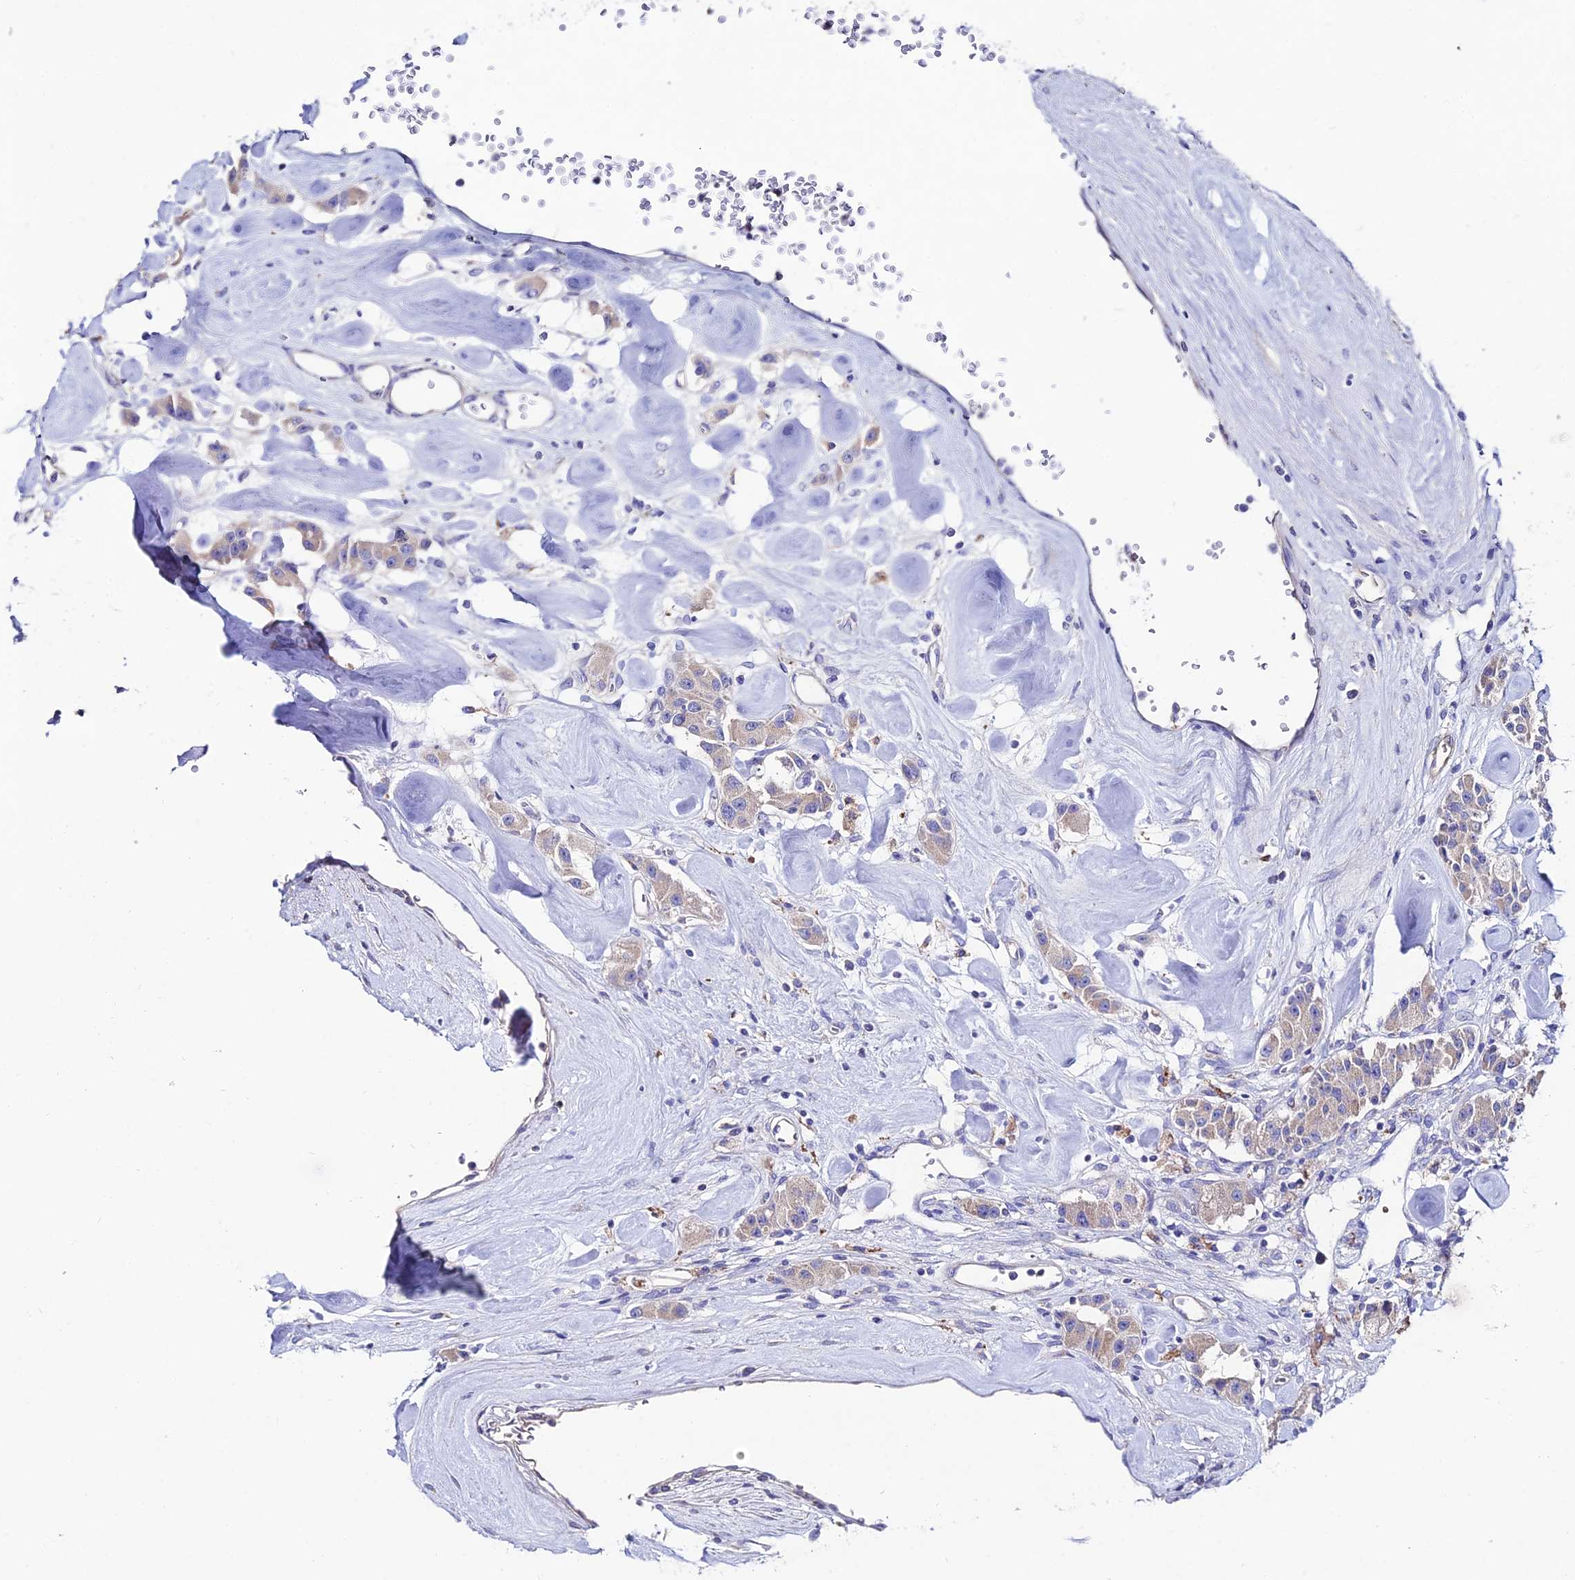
{"staining": {"intensity": "weak", "quantity": ">75%", "location": "cytoplasmic/membranous"}, "tissue": "carcinoid", "cell_type": "Tumor cells", "image_type": "cancer", "snomed": [{"axis": "morphology", "description": "Carcinoid, malignant, NOS"}, {"axis": "topography", "description": "Pancreas"}], "caption": "Carcinoid stained for a protein (brown) demonstrates weak cytoplasmic/membranous positive staining in approximately >75% of tumor cells.", "gene": "SLC25A16", "patient": {"sex": "male", "age": 41}}